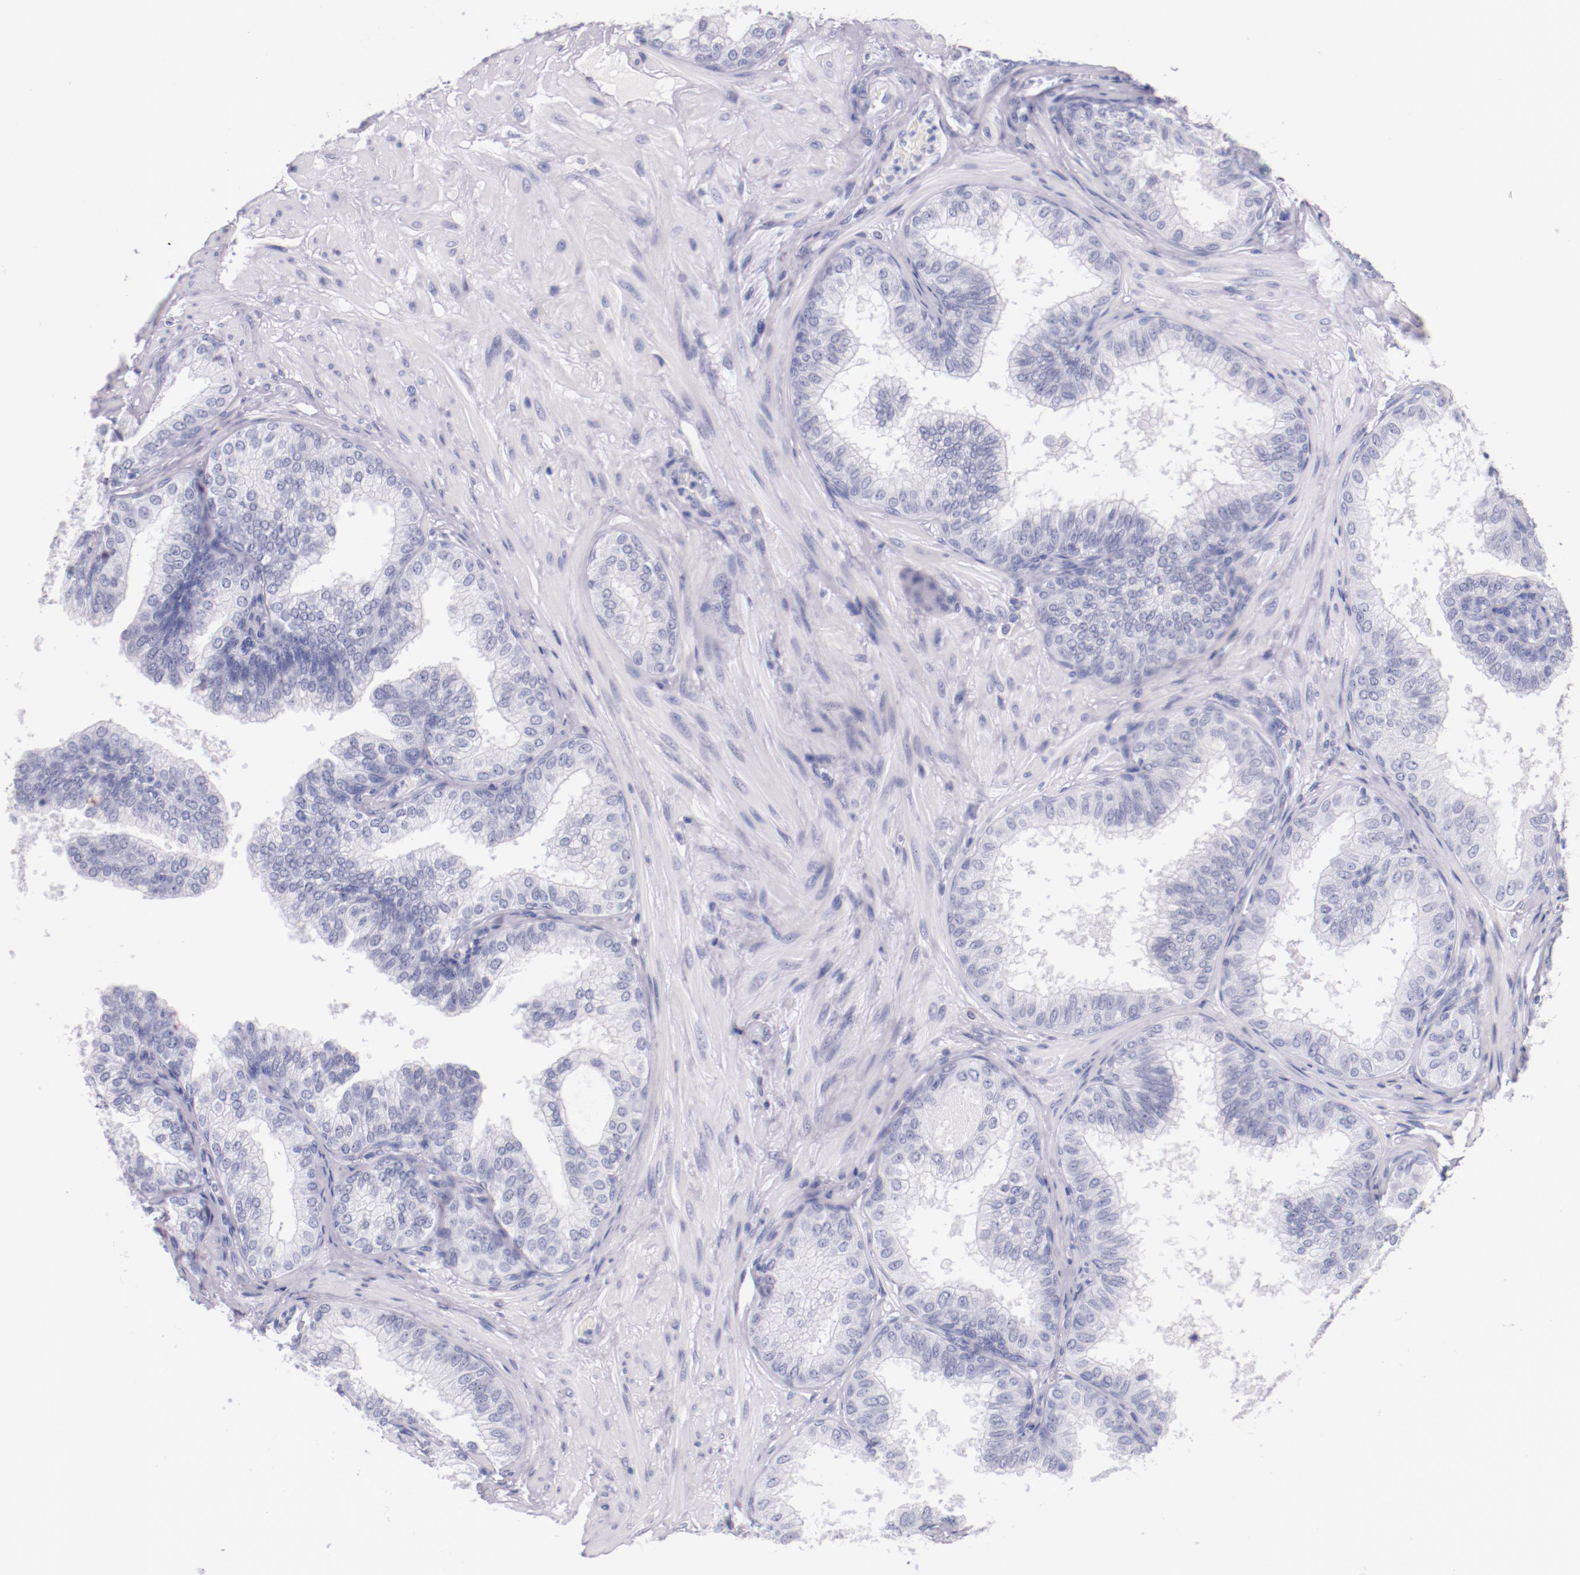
{"staining": {"intensity": "negative", "quantity": "none", "location": "none"}, "tissue": "prostate", "cell_type": "Glandular cells", "image_type": "normal", "snomed": [{"axis": "morphology", "description": "Normal tissue, NOS"}, {"axis": "topography", "description": "Prostate"}], "caption": "DAB (3,3'-diaminobenzidine) immunohistochemical staining of benign prostate displays no significant staining in glandular cells.", "gene": "IRF4", "patient": {"sex": "male", "age": 60}}